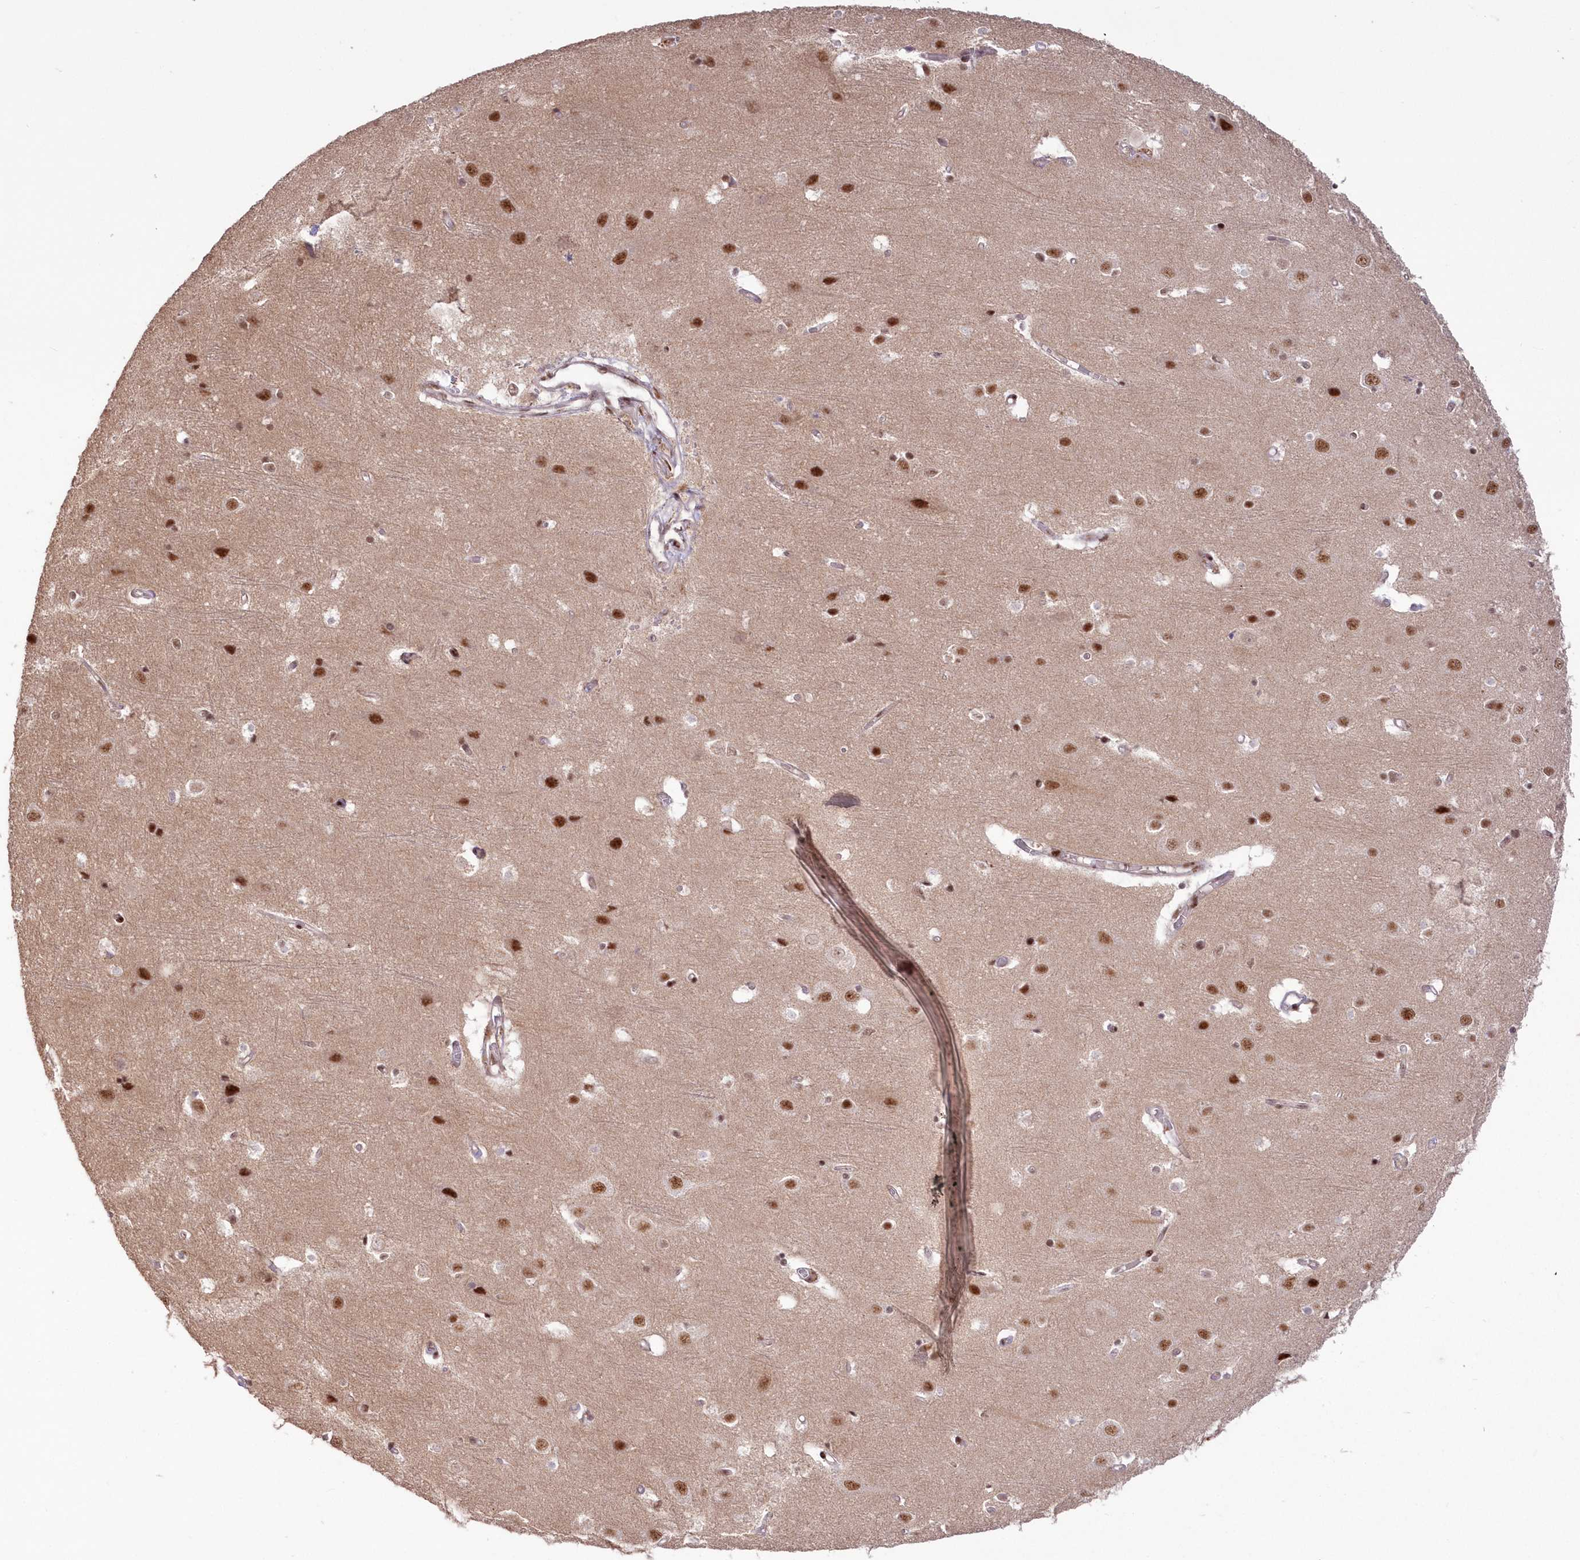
{"staining": {"intensity": "weak", "quantity": "25%-75%", "location": "cytoplasmic/membranous,nuclear"}, "tissue": "cerebral cortex", "cell_type": "Endothelial cells", "image_type": "normal", "snomed": [{"axis": "morphology", "description": "Normal tissue, NOS"}, {"axis": "topography", "description": "Cerebral cortex"}], "caption": "Human cerebral cortex stained with a brown dye reveals weak cytoplasmic/membranous,nuclear positive positivity in about 25%-75% of endothelial cells.", "gene": "WBP1L", "patient": {"sex": "male", "age": 54}}